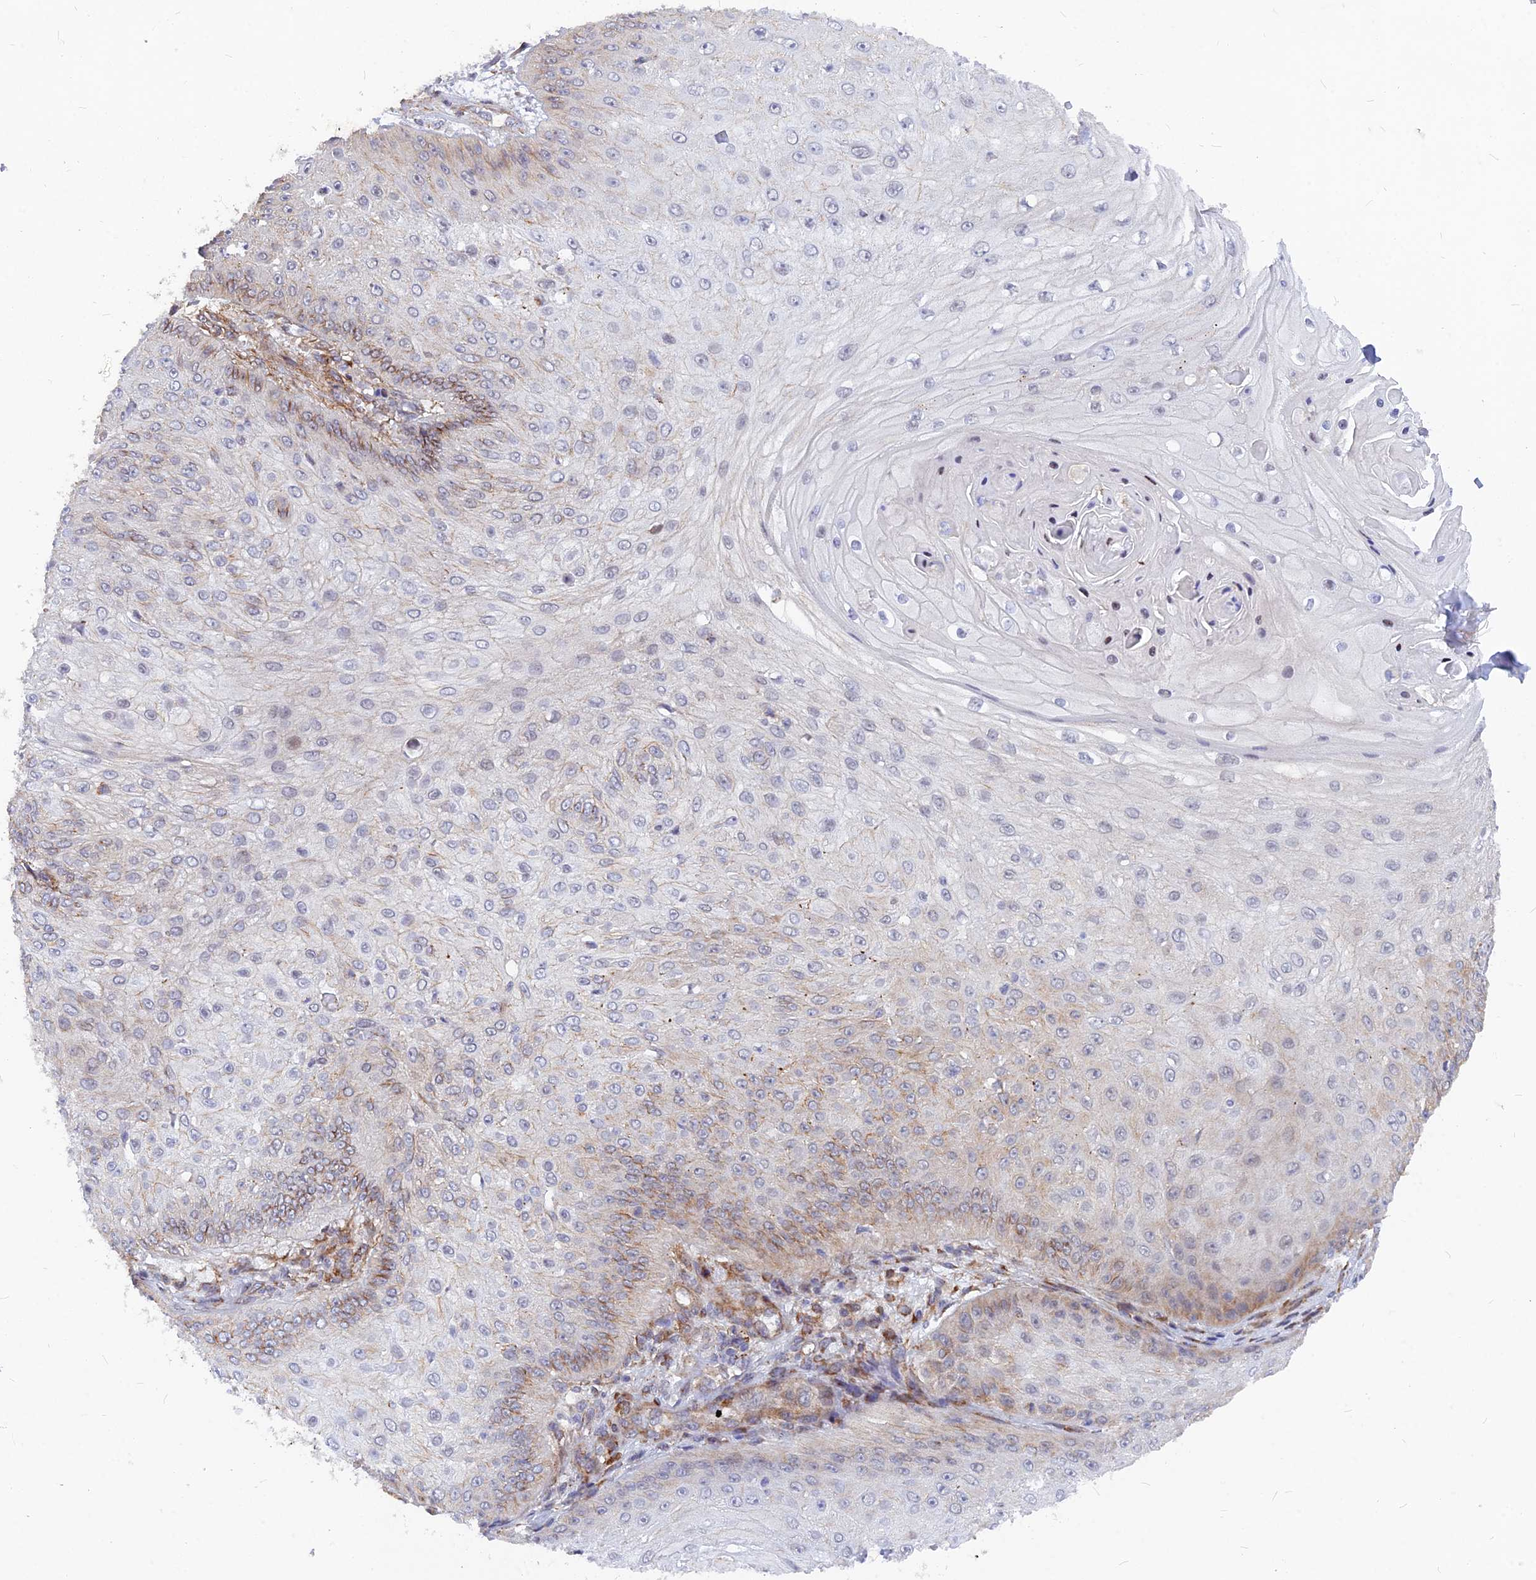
{"staining": {"intensity": "weak", "quantity": "<25%", "location": "cytoplasmic/membranous"}, "tissue": "skin cancer", "cell_type": "Tumor cells", "image_type": "cancer", "snomed": [{"axis": "morphology", "description": "Squamous cell carcinoma, NOS"}, {"axis": "topography", "description": "Skin"}], "caption": "The immunohistochemistry micrograph has no significant staining in tumor cells of skin cancer tissue. The staining is performed using DAB brown chromogen with nuclei counter-stained in using hematoxylin.", "gene": "VSTM2L", "patient": {"sex": "male", "age": 70}}